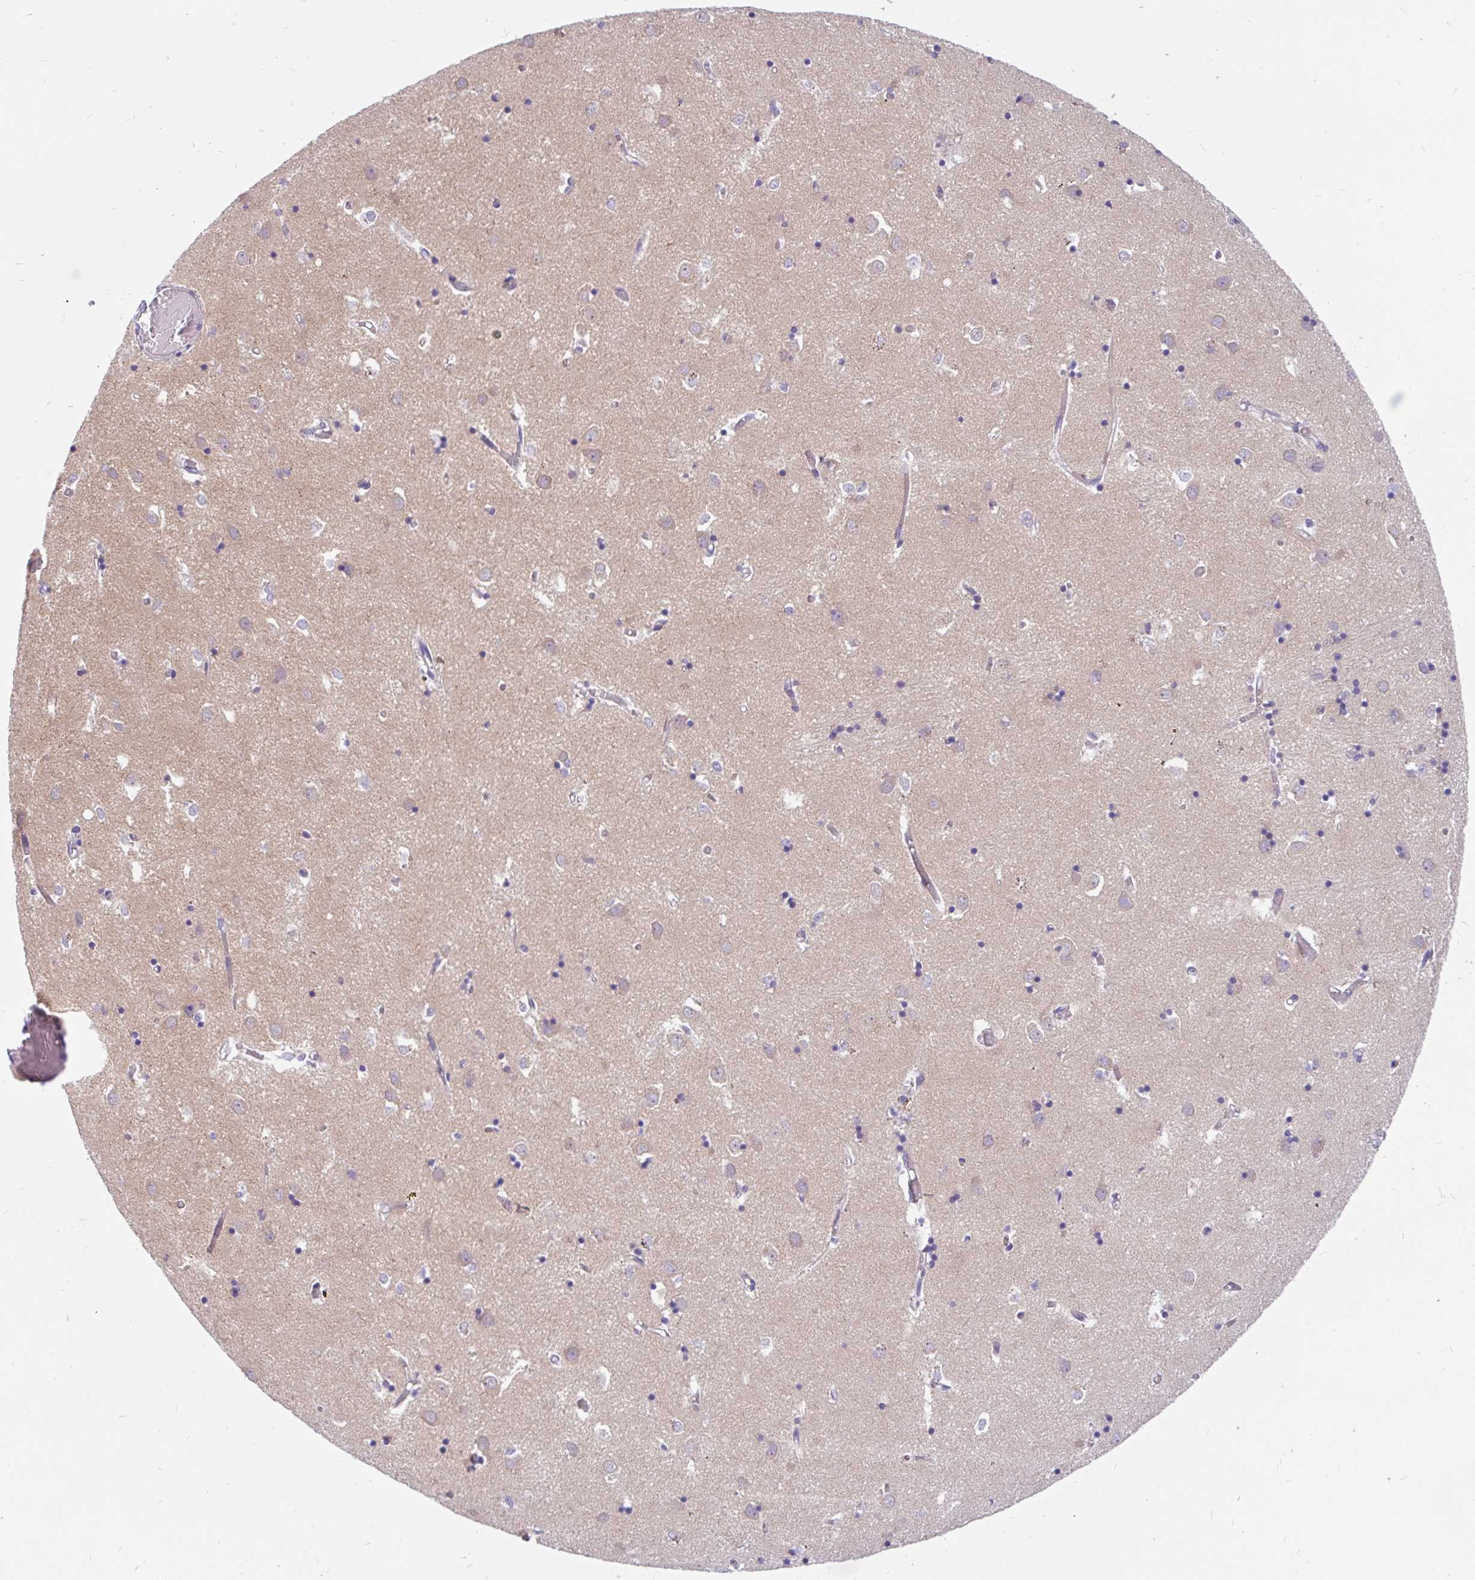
{"staining": {"intensity": "negative", "quantity": "none", "location": "none"}, "tissue": "caudate", "cell_type": "Glial cells", "image_type": "normal", "snomed": [{"axis": "morphology", "description": "Normal tissue, NOS"}, {"axis": "topography", "description": "Lateral ventricle wall"}], "caption": "This histopathology image is of normal caudate stained with immunohistochemistry (IHC) to label a protein in brown with the nuclei are counter-stained blue. There is no expression in glial cells.", "gene": "LRRC26", "patient": {"sex": "male", "age": 70}}